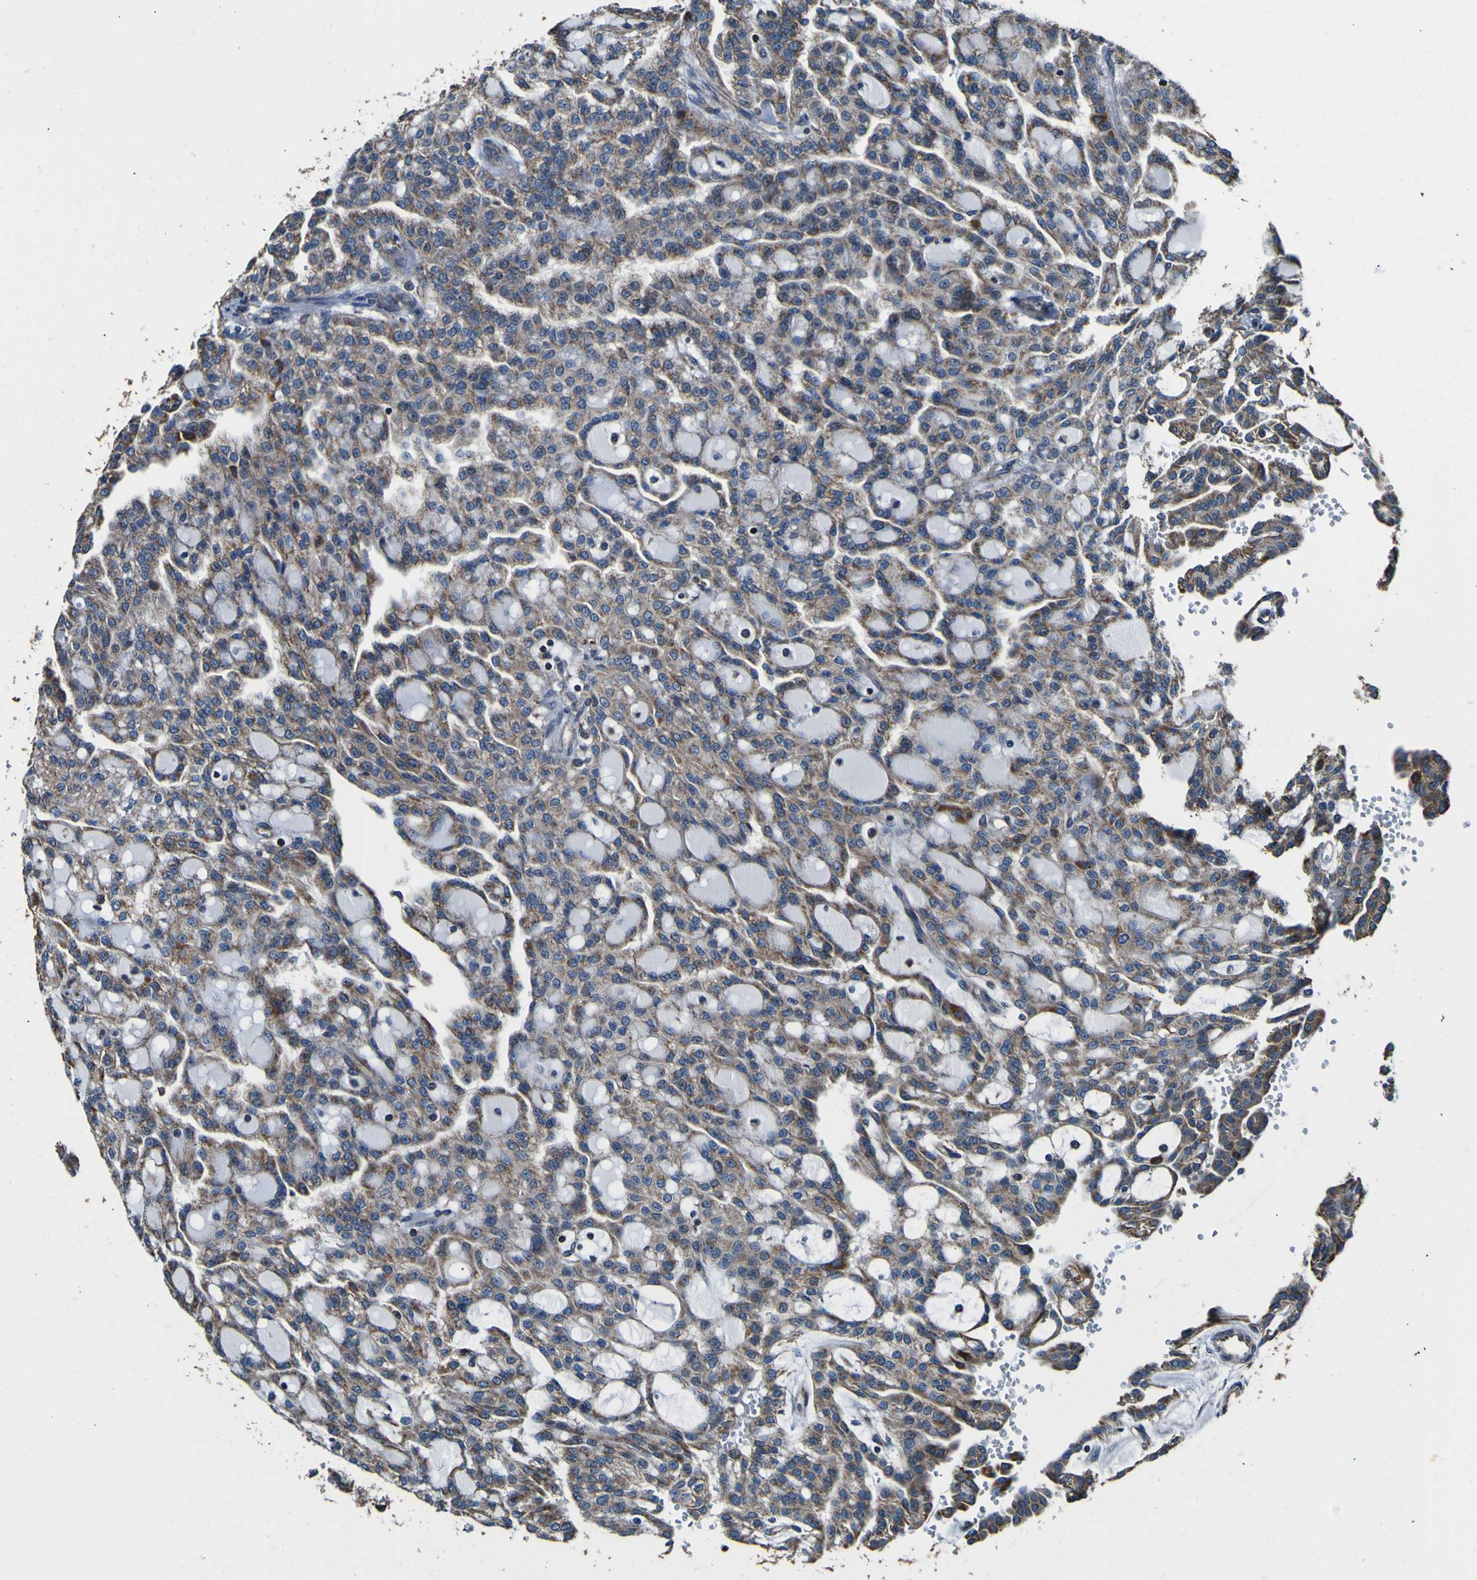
{"staining": {"intensity": "moderate", "quantity": ">75%", "location": "cytoplasmic/membranous"}, "tissue": "renal cancer", "cell_type": "Tumor cells", "image_type": "cancer", "snomed": [{"axis": "morphology", "description": "Adenocarcinoma, NOS"}, {"axis": "topography", "description": "Kidney"}], "caption": "IHC (DAB) staining of renal adenocarcinoma displays moderate cytoplasmic/membranous protein expression in approximately >75% of tumor cells. The staining was performed using DAB, with brown indicating positive protein expression. Nuclei are stained blue with hematoxylin.", "gene": "INPP5A", "patient": {"sex": "male", "age": 63}}